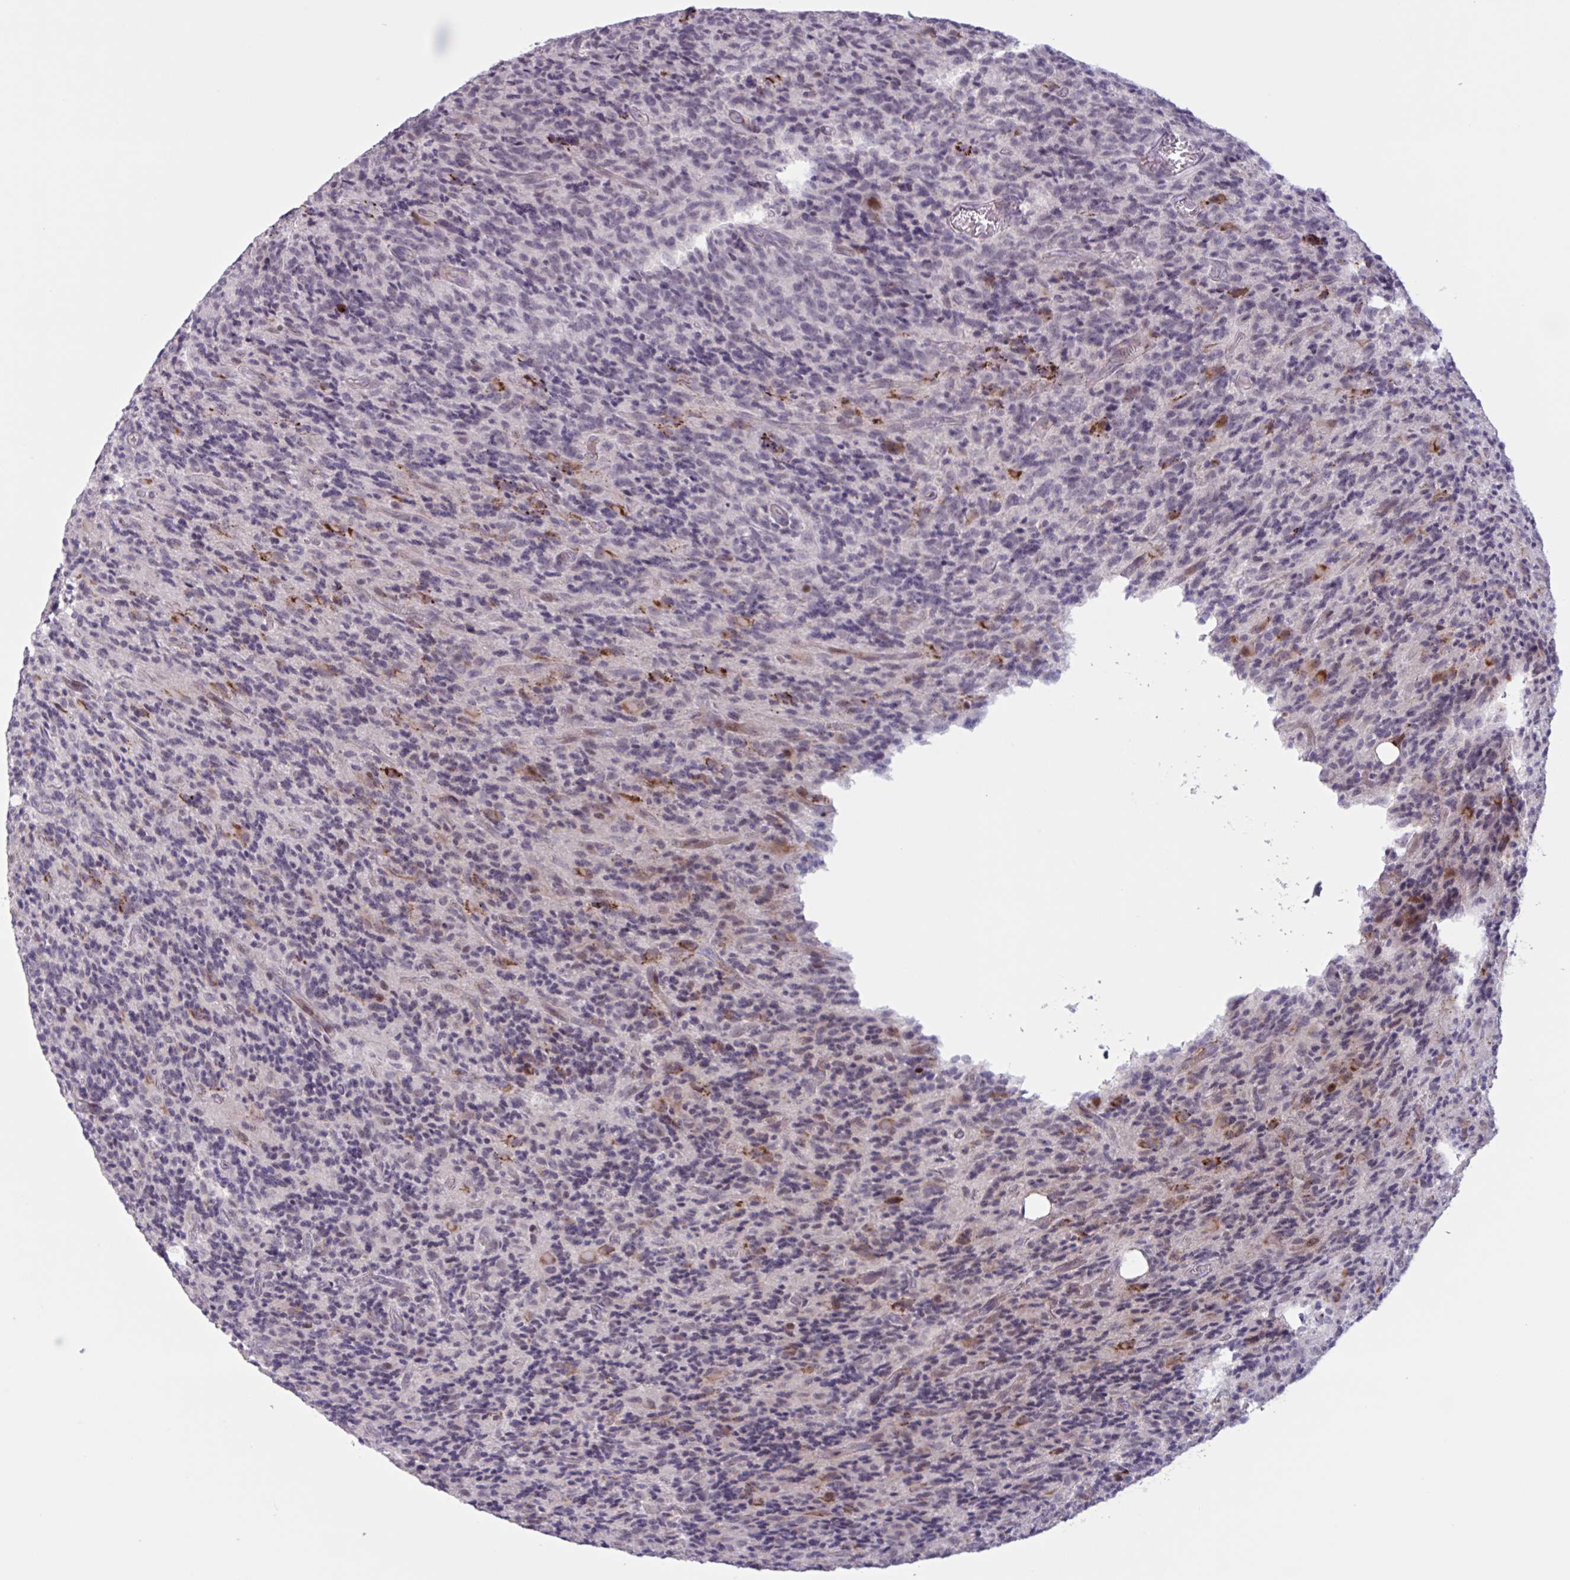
{"staining": {"intensity": "moderate", "quantity": "<25%", "location": "cytoplasmic/membranous"}, "tissue": "glioma", "cell_type": "Tumor cells", "image_type": "cancer", "snomed": [{"axis": "morphology", "description": "Glioma, malignant, High grade"}, {"axis": "topography", "description": "Brain"}], "caption": "Immunohistochemistry micrograph of neoplastic tissue: malignant high-grade glioma stained using immunohistochemistry exhibits low levels of moderate protein expression localized specifically in the cytoplasmic/membranous of tumor cells, appearing as a cytoplasmic/membranous brown color.", "gene": "RFPL4B", "patient": {"sex": "male", "age": 76}}